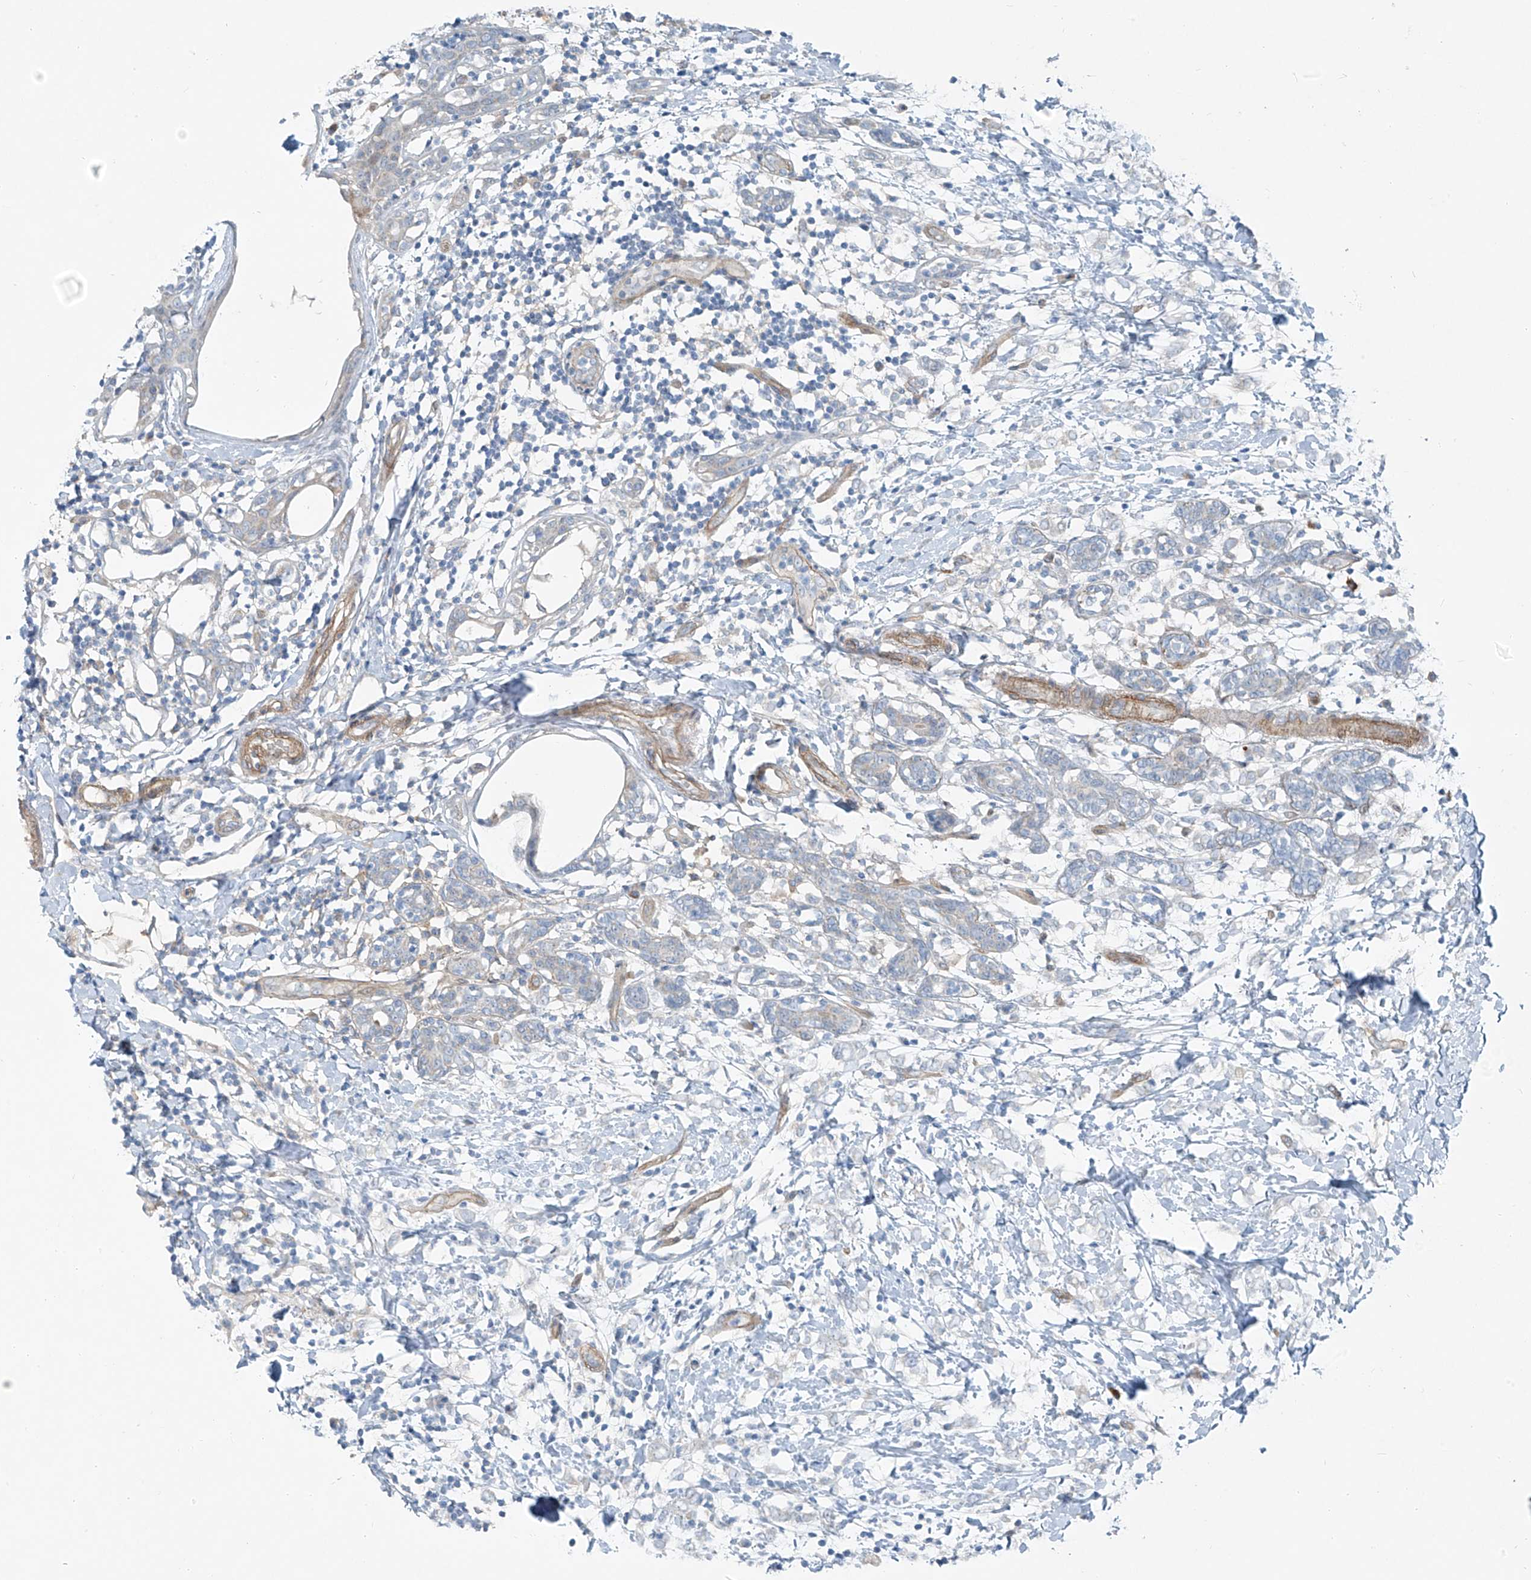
{"staining": {"intensity": "negative", "quantity": "none", "location": "none"}, "tissue": "breast cancer", "cell_type": "Tumor cells", "image_type": "cancer", "snomed": [{"axis": "morphology", "description": "Normal tissue, NOS"}, {"axis": "morphology", "description": "Lobular carcinoma"}, {"axis": "topography", "description": "Breast"}], "caption": "Image shows no protein expression in tumor cells of breast cancer tissue.", "gene": "TNS2", "patient": {"sex": "female", "age": 47}}